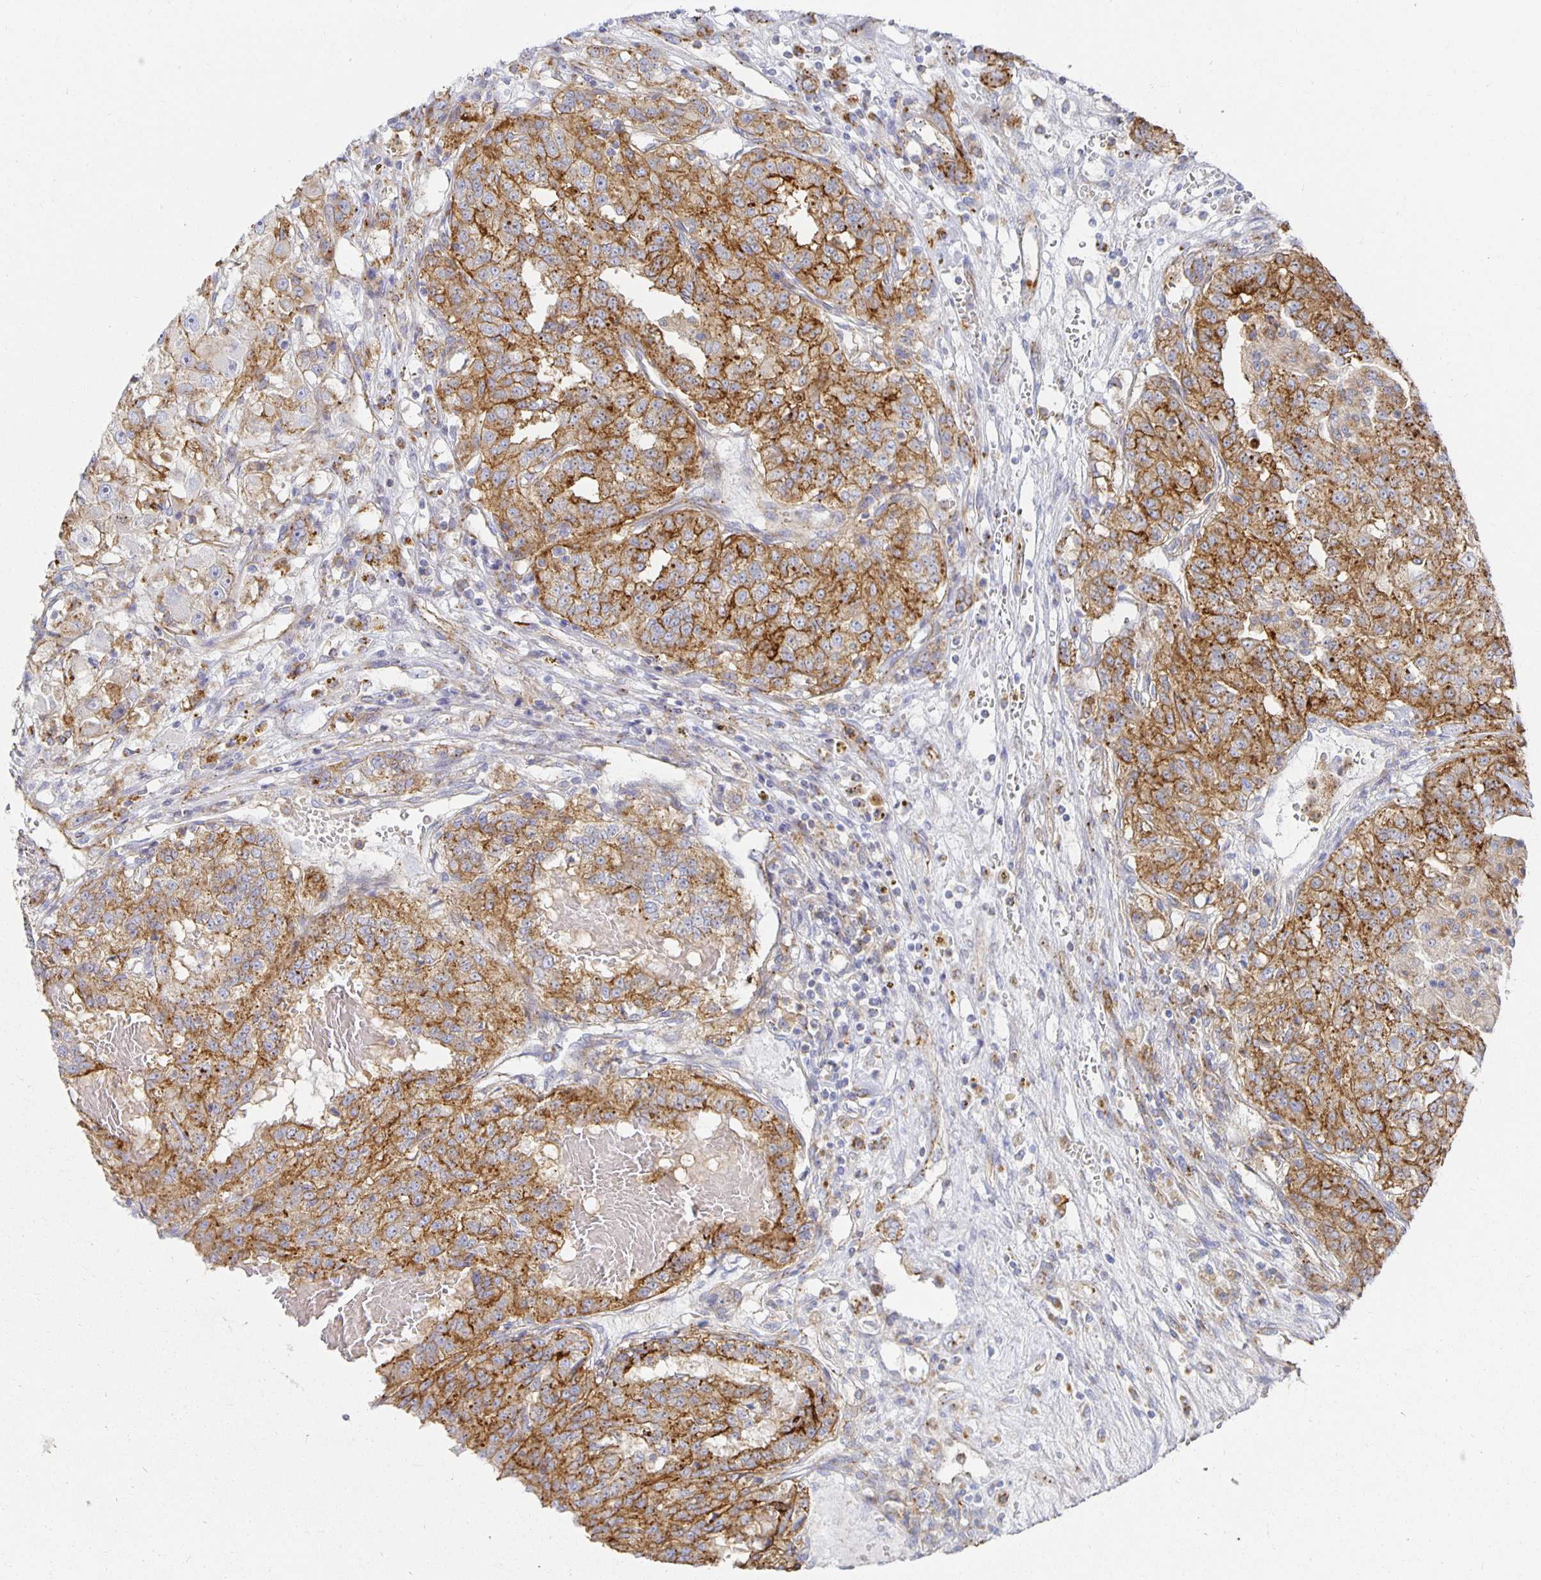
{"staining": {"intensity": "strong", "quantity": ">75%", "location": "cytoplasmic/membranous"}, "tissue": "renal cancer", "cell_type": "Tumor cells", "image_type": "cancer", "snomed": [{"axis": "morphology", "description": "Adenocarcinoma, NOS"}, {"axis": "topography", "description": "Kidney"}], "caption": "This photomicrograph displays immunohistochemistry (IHC) staining of human renal adenocarcinoma, with high strong cytoplasmic/membranous staining in approximately >75% of tumor cells.", "gene": "TAAR1", "patient": {"sex": "female", "age": 63}}